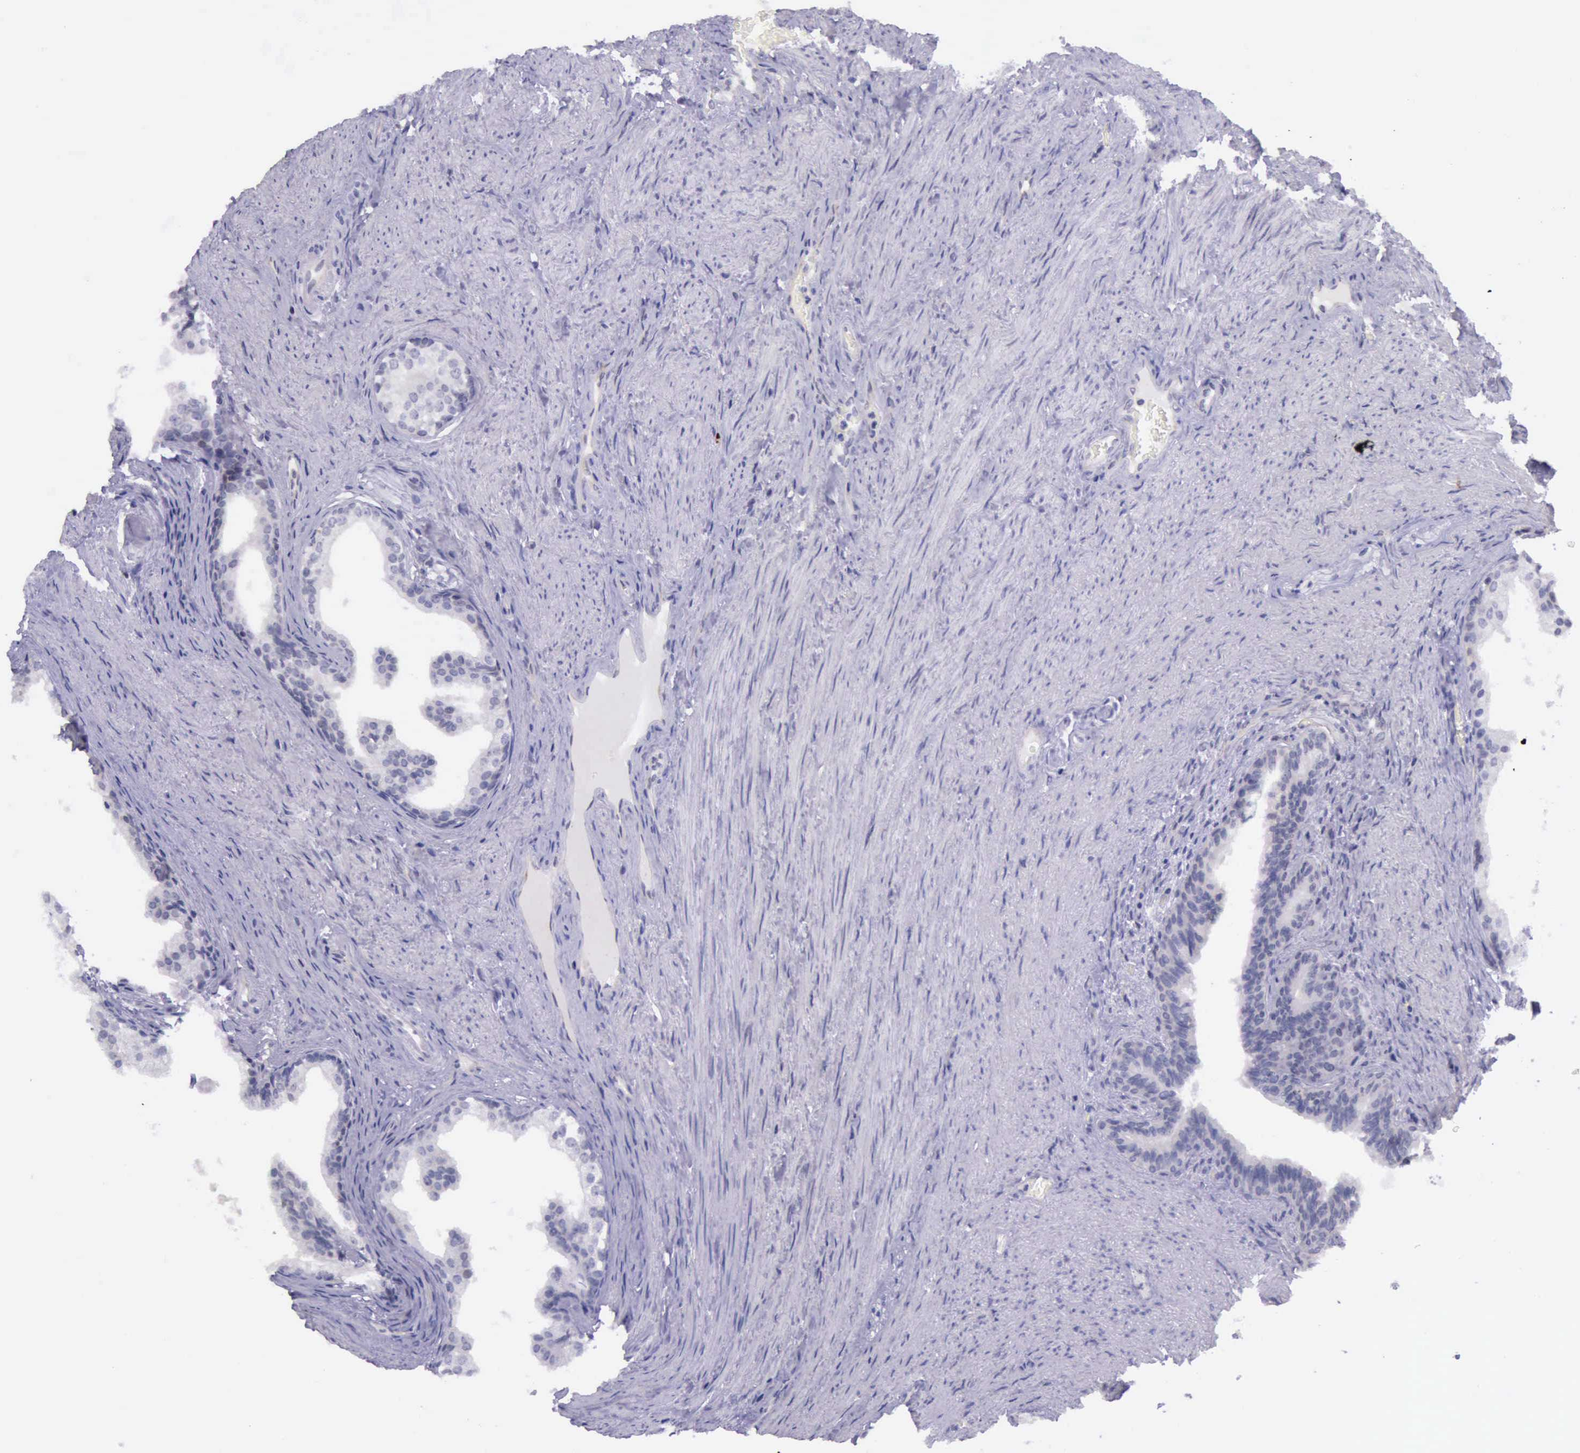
{"staining": {"intensity": "negative", "quantity": "none", "location": "none"}, "tissue": "prostate cancer", "cell_type": "Tumor cells", "image_type": "cancer", "snomed": [{"axis": "morphology", "description": "Adenocarcinoma, Medium grade"}, {"axis": "topography", "description": "Prostate"}], "caption": "IHC micrograph of neoplastic tissue: medium-grade adenocarcinoma (prostate) stained with DAB reveals no significant protein staining in tumor cells.", "gene": "PARP1", "patient": {"sex": "male", "age": 60}}